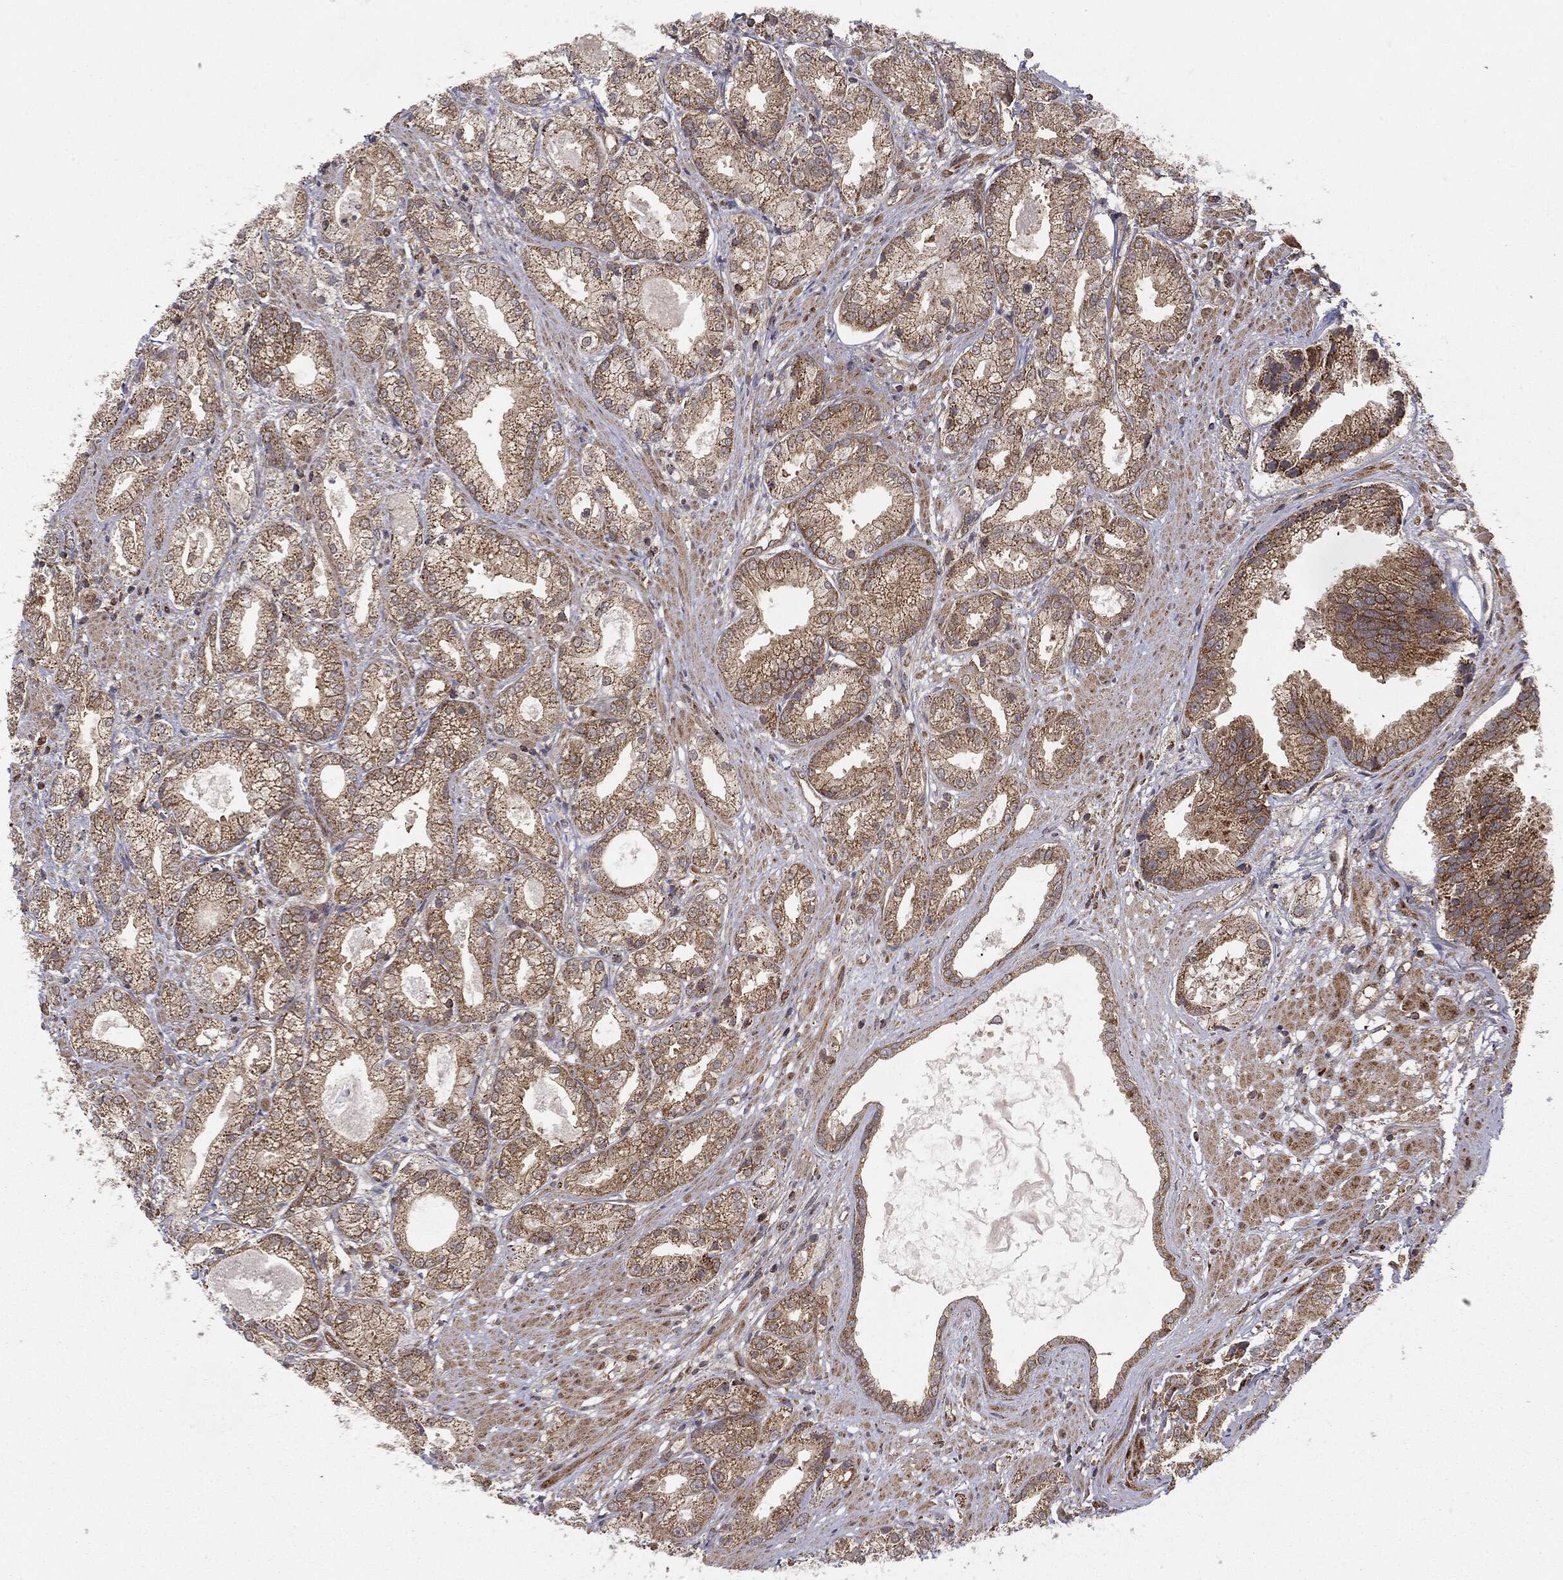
{"staining": {"intensity": "strong", "quantity": ">75%", "location": "cytoplasmic/membranous"}, "tissue": "prostate cancer", "cell_type": "Tumor cells", "image_type": "cancer", "snomed": [{"axis": "morphology", "description": "Adenocarcinoma, High grade"}, {"axis": "topography", "description": "Prostate"}], "caption": "Protein expression analysis of human prostate adenocarcinoma (high-grade) reveals strong cytoplasmic/membranous positivity in approximately >75% of tumor cells.", "gene": "MTOR", "patient": {"sex": "male", "age": 61}}